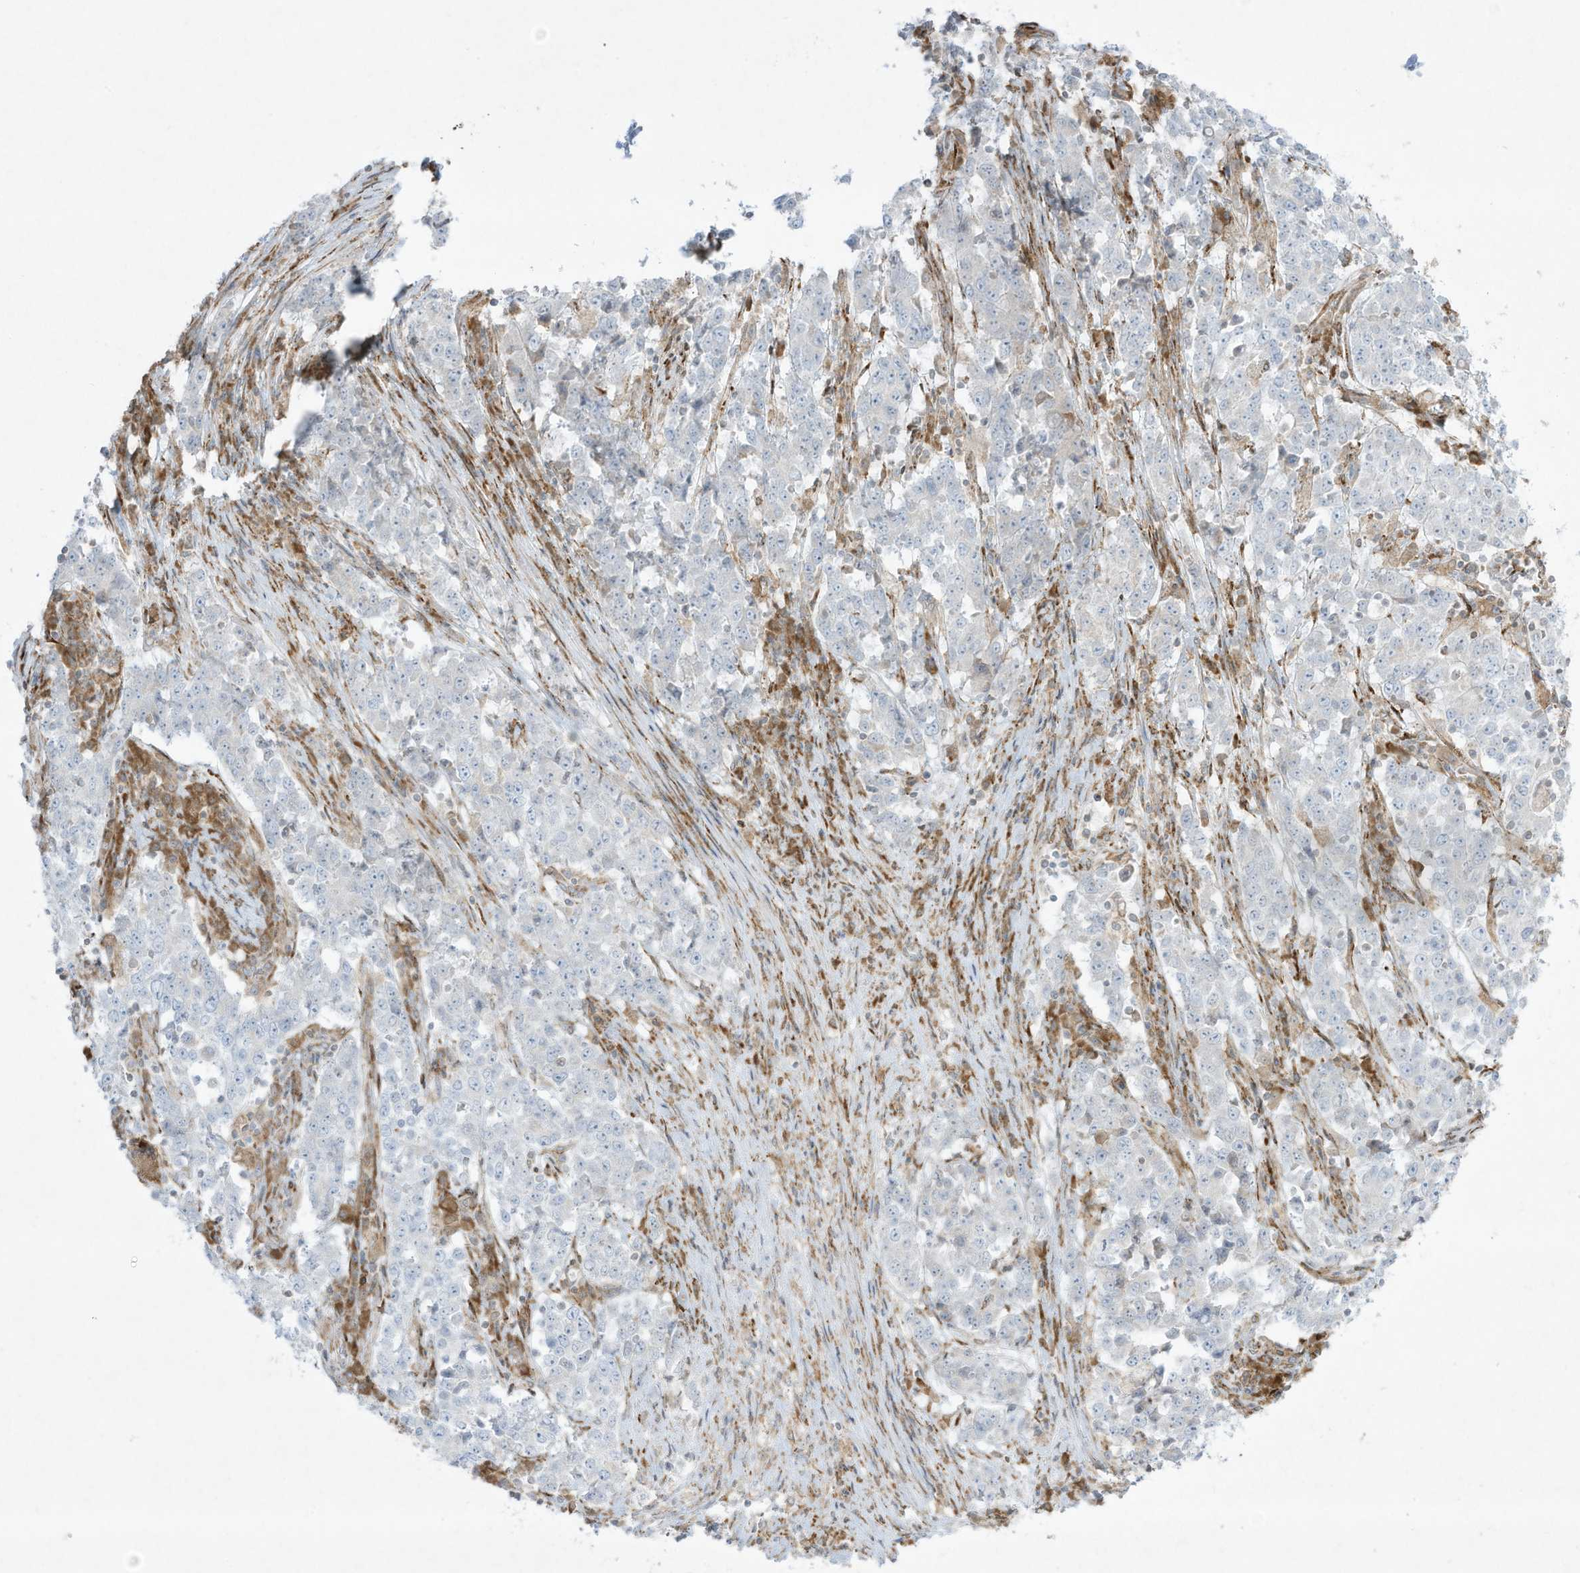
{"staining": {"intensity": "negative", "quantity": "none", "location": "none"}, "tissue": "stomach cancer", "cell_type": "Tumor cells", "image_type": "cancer", "snomed": [{"axis": "morphology", "description": "Adenocarcinoma, NOS"}, {"axis": "topography", "description": "Stomach"}], "caption": "Immunohistochemistry (IHC) histopathology image of neoplastic tissue: stomach cancer stained with DAB (3,3'-diaminobenzidine) displays no significant protein positivity in tumor cells.", "gene": "PTK6", "patient": {"sex": "male", "age": 59}}